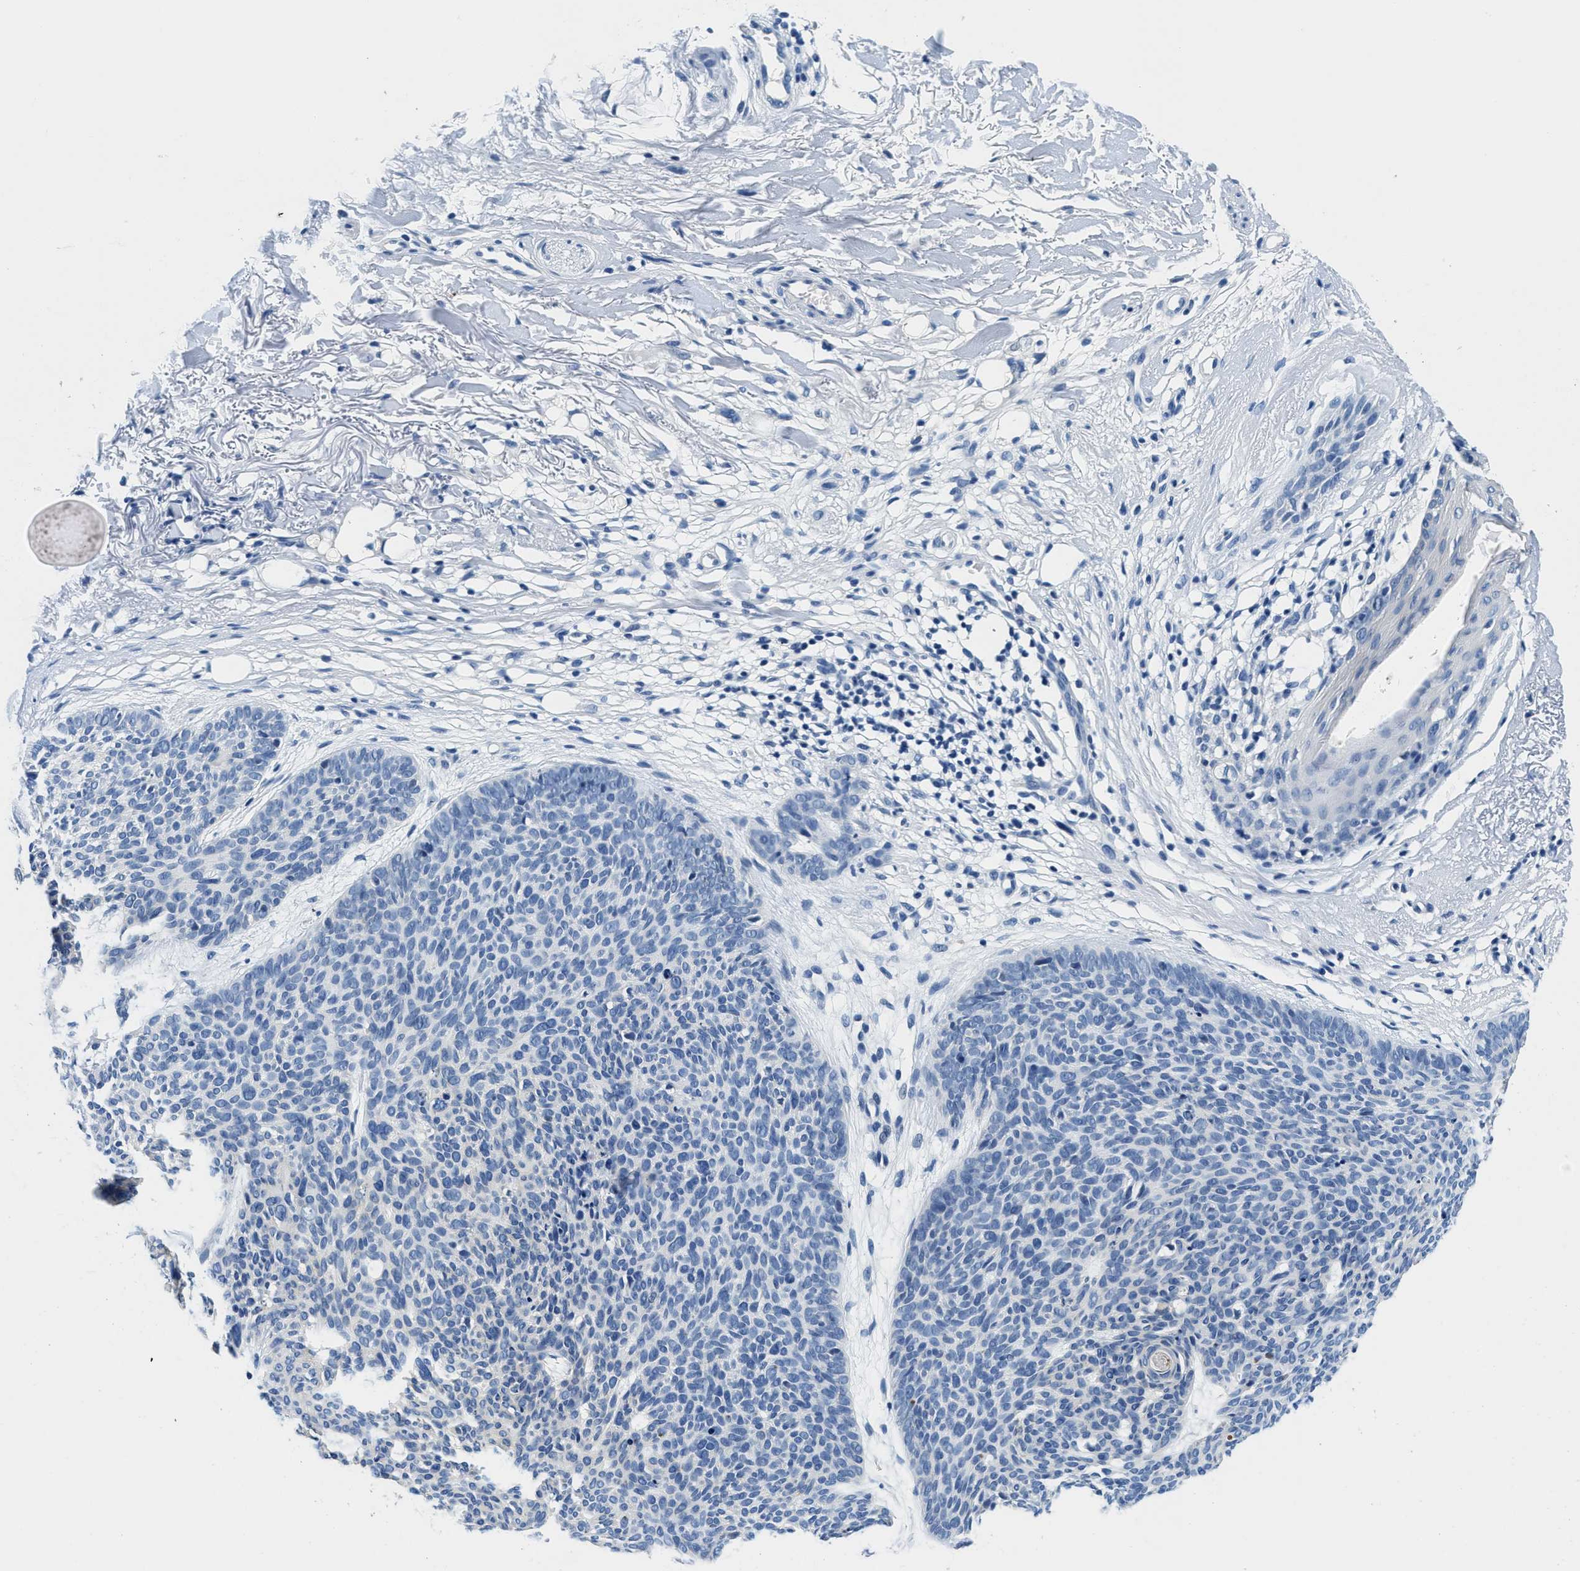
{"staining": {"intensity": "negative", "quantity": "none", "location": "none"}, "tissue": "skin cancer", "cell_type": "Tumor cells", "image_type": "cancer", "snomed": [{"axis": "morphology", "description": "Normal tissue, NOS"}, {"axis": "morphology", "description": "Basal cell carcinoma"}, {"axis": "topography", "description": "Skin"}], "caption": "DAB immunohistochemical staining of human basal cell carcinoma (skin) demonstrates no significant staining in tumor cells.", "gene": "GSTM3", "patient": {"sex": "female", "age": 70}}